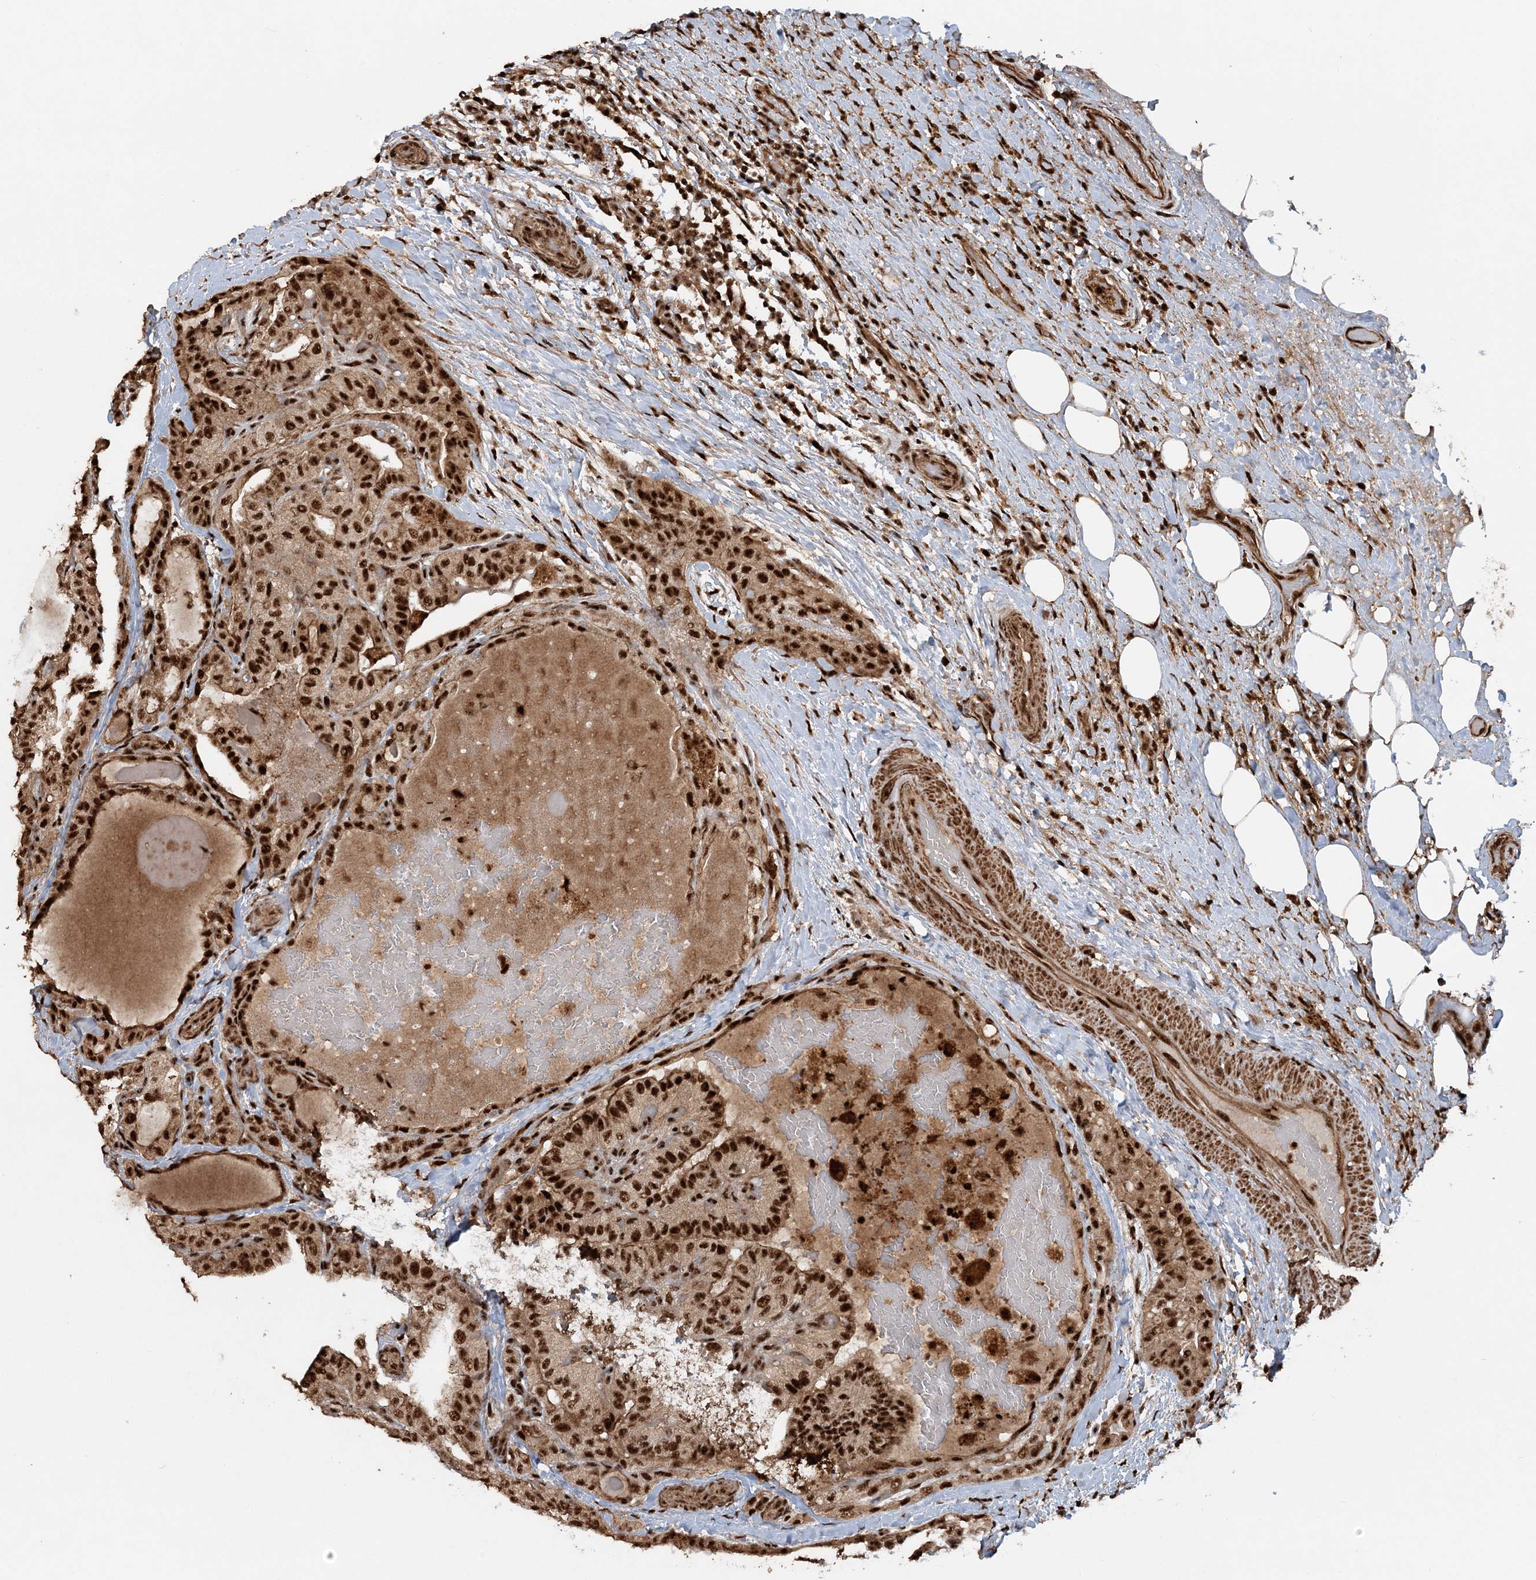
{"staining": {"intensity": "strong", "quantity": ">75%", "location": "nuclear"}, "tissue": "thyroid cancer", "cell_type": "Tumor cells", "image_type": "cancer", "snomed": [{"axis": "morphology", "description": "Papillary adenocarcinoma, NOS"}, {"axis": "topography", "description": "Thyroid gland"}], "caption": "Immunohistochemistry (IHC) (DAB (3,3'-diaminobenzidine)) staining of thyroid cancer (papillary adenocarcinoma) displays strong nuclear protein positivity in about >75% of tumor cells.", "gene": "EXOSC8", "patient": {"sex": "male", "age": 77}}